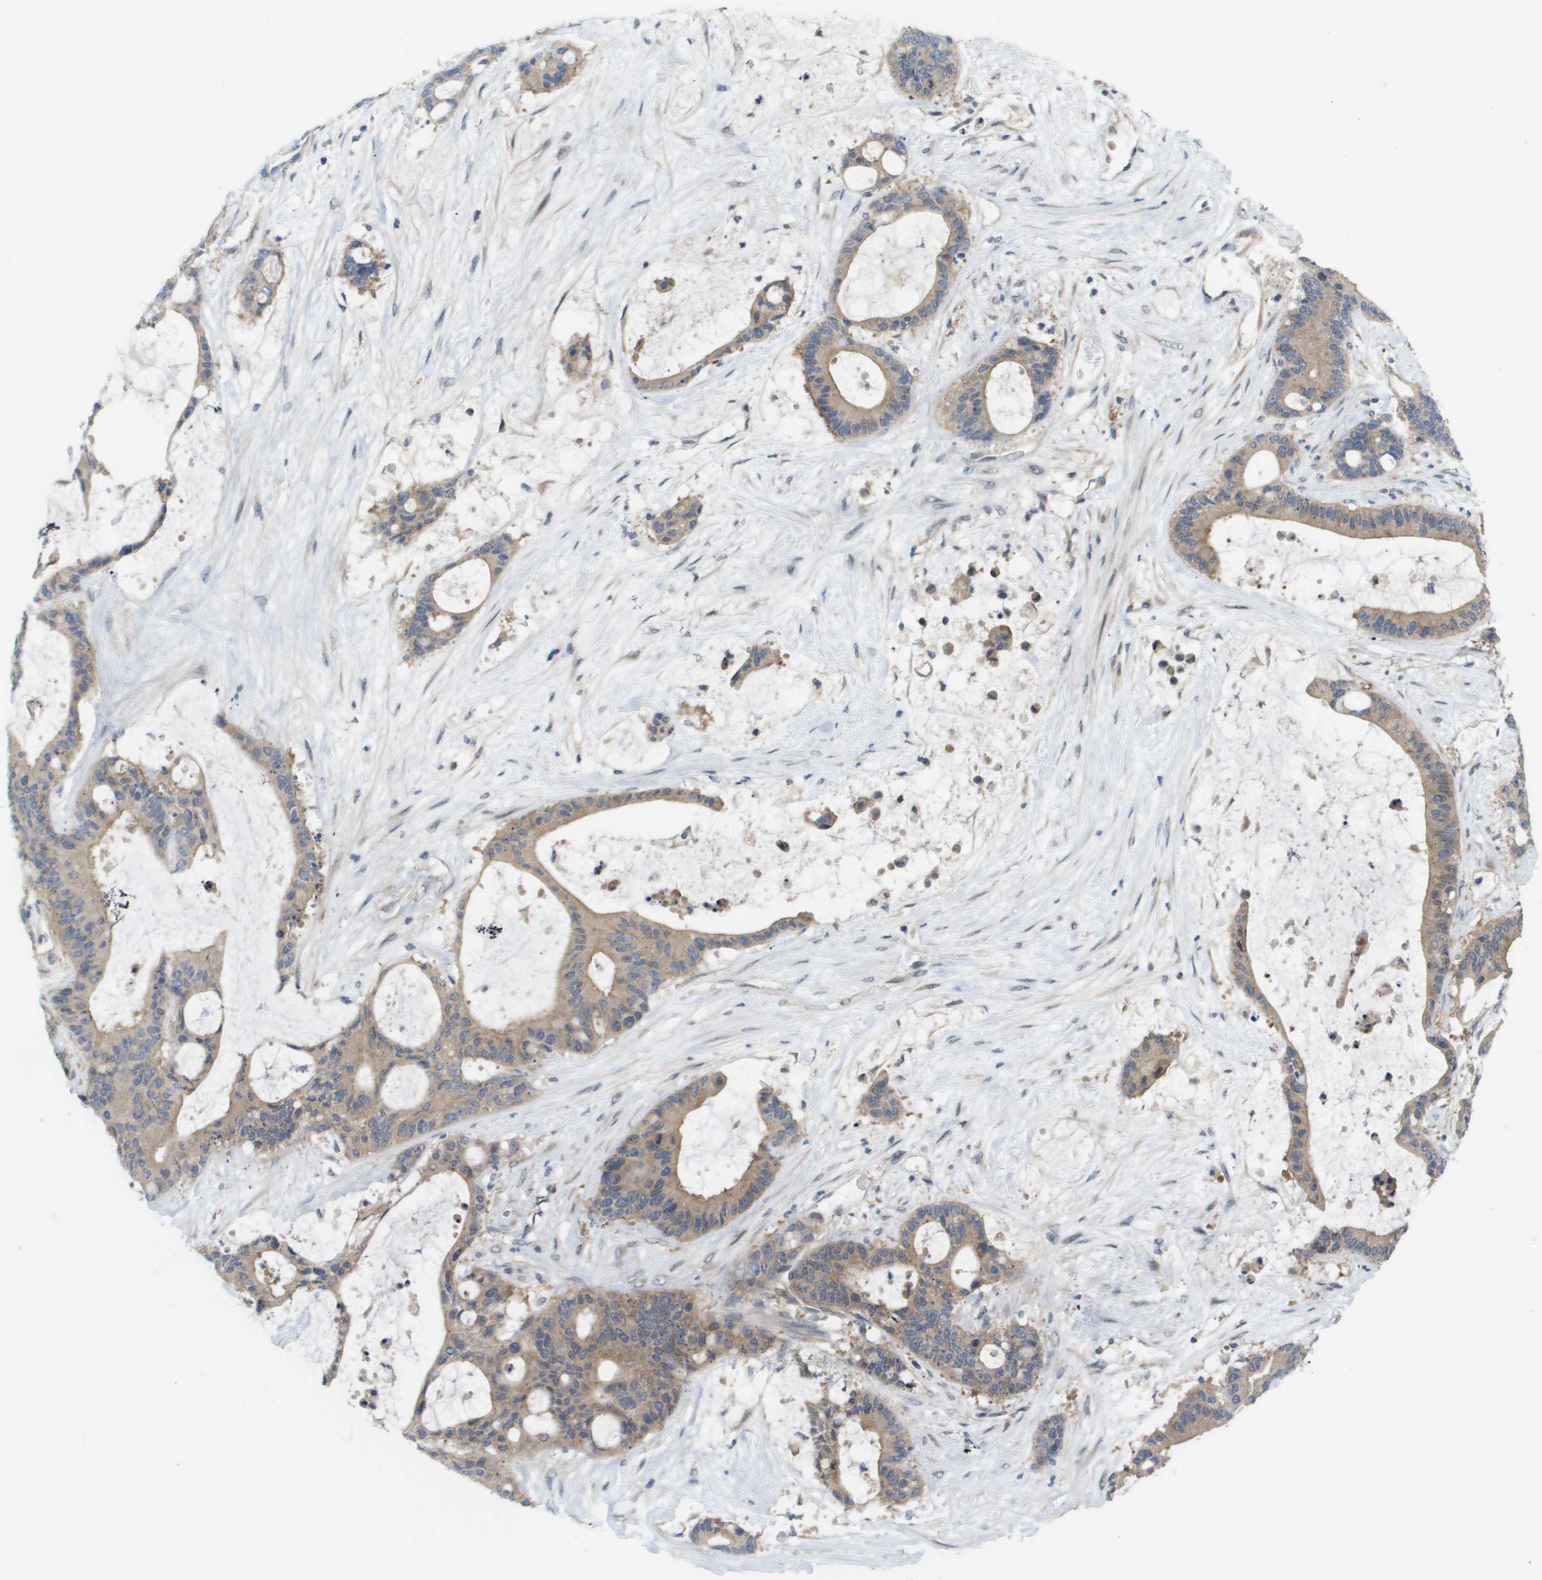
{"staining": {"intensity": "weak", "quantity": ">75%", "location": "cytoplasmic/membranous"}, "tissue": "liver cancer", "cell_type": "Tumor cells", "image_type": "cancer", "snomed": [{"axis": "morphology", "description": "Cholangiocarcinoma"}, {"axis": "topography", "description": "Liver"}], "caption": "Liver cholangiocarcinoma stained with a protein marker reveals weak staining in tumor cells.", "gene": "CTPS2", "patient": {"sex": "female", "age": 73}}